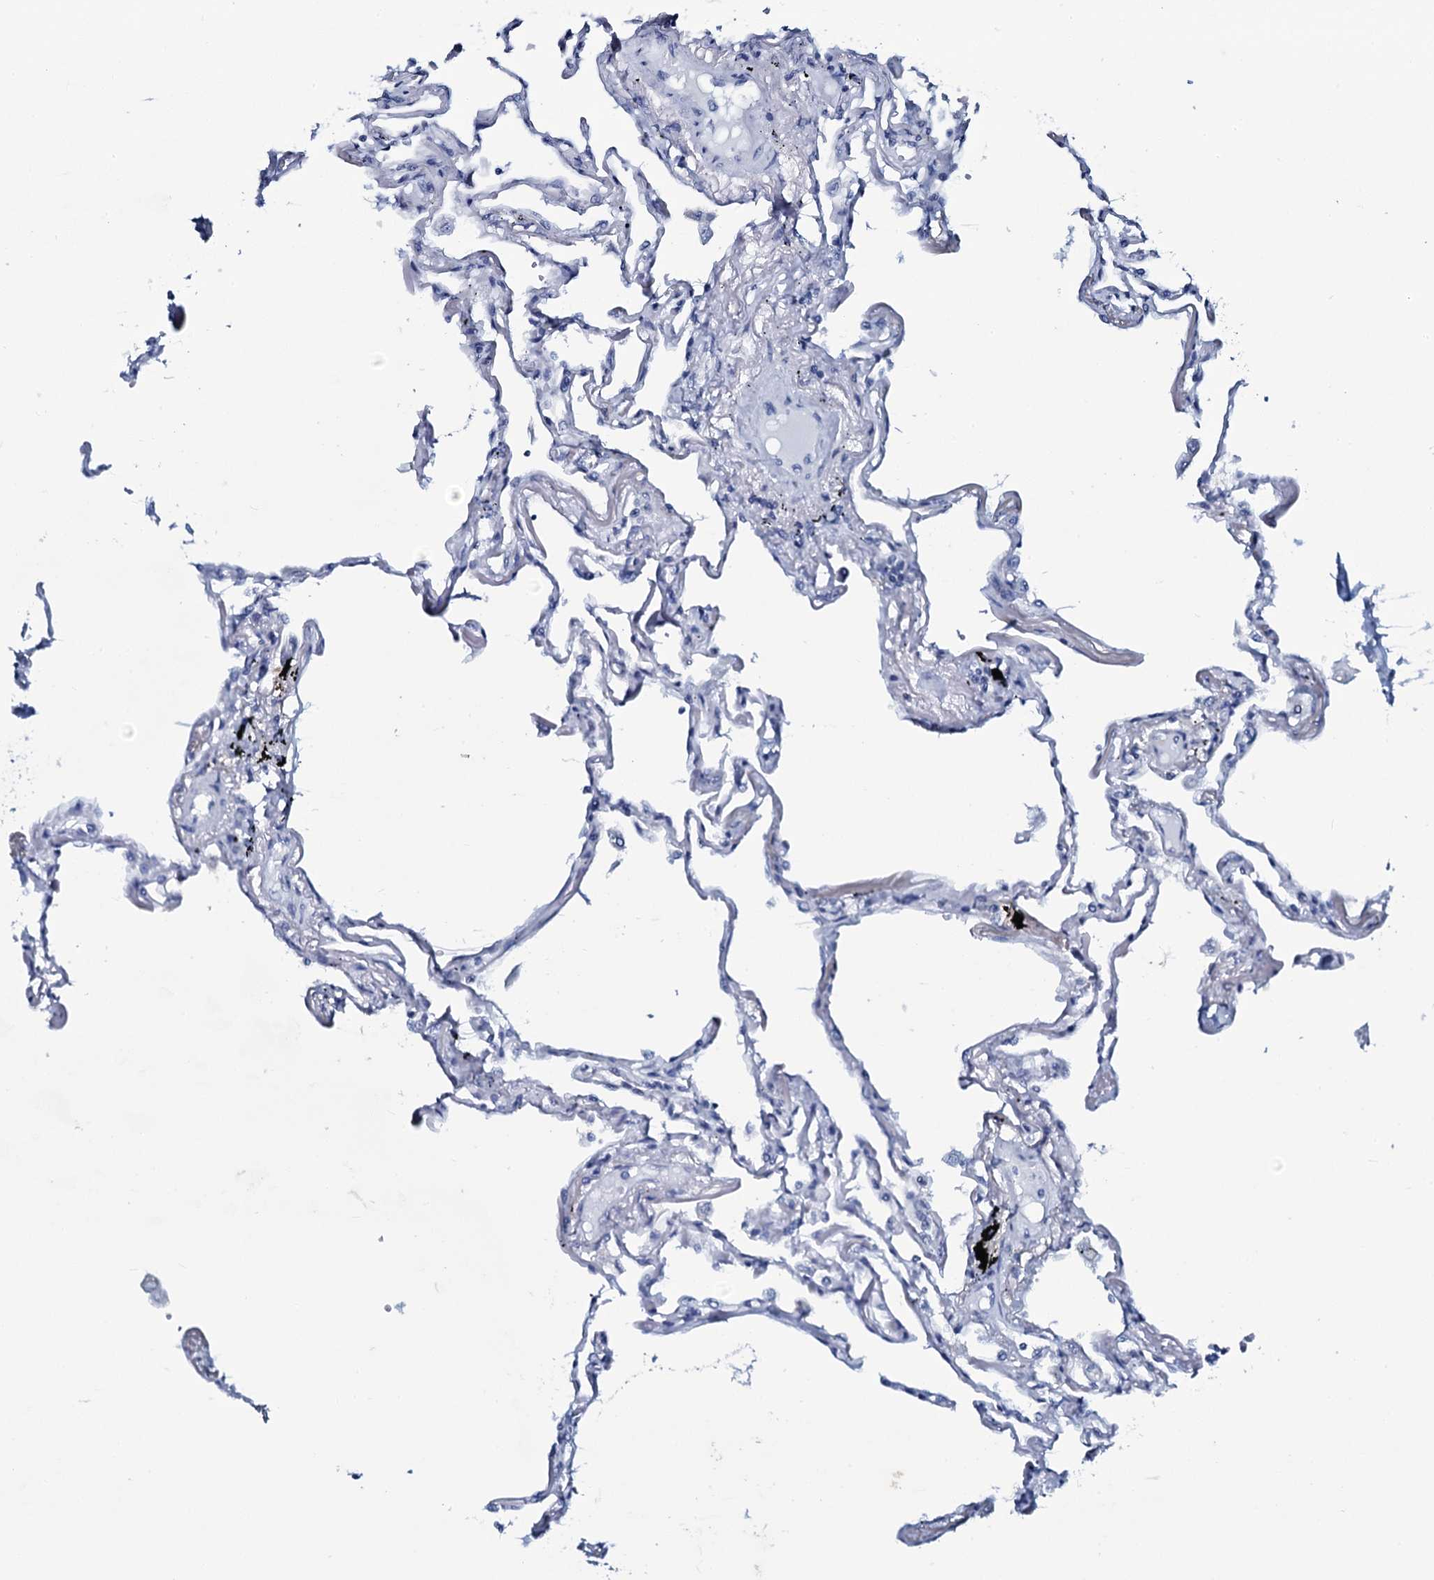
{"staining": {"intensity": "negative", "quantity": "none", "location": "none"}, "tissue": "lung", "cell_type": "Alveolar cells", "image_type": "normal", "snomed": [{"axis": "morphology", "description": "Normal tissue, NOS"}, {"axis": "topography", "description": "Lung"}], "caption": "Immunohistochemistry photomicrograph of normal human lung stained for a protein (brown), which reveals no expression in alveolar cells.", "gene": "SLC4A7", "patient": {"sex": "female", "age": 67}}